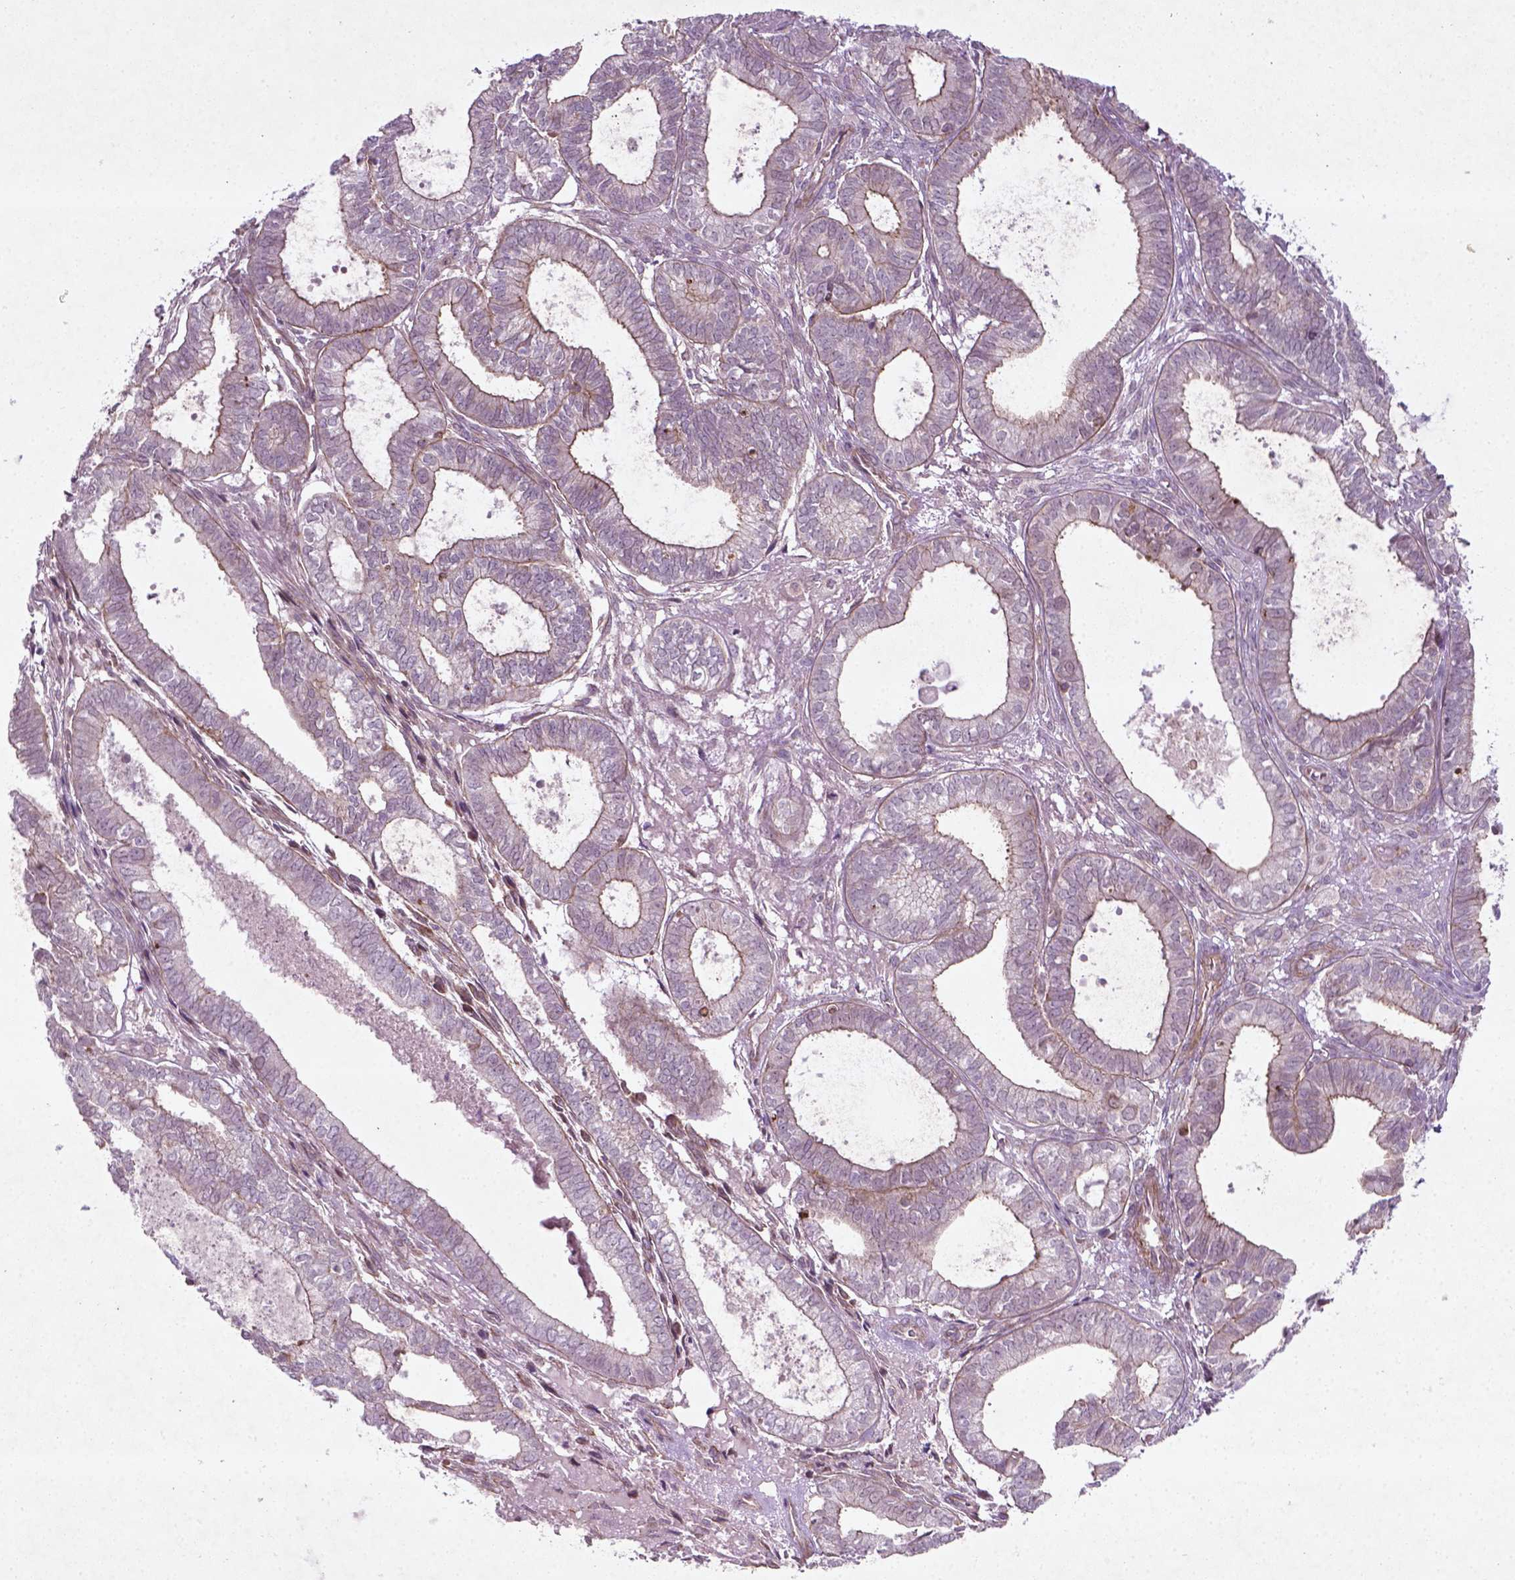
{"staining": {"intensity": "weak", "quantity": "<25%", "location": "cytoplasmic/membranous"}, "tissue": "ovarian cancer", "cell_type": "Tumor cells", "image_type": "cancer", "snomed": [{"axis": "morphology", "description": "Carcinoma, endometroid"}, {"axis": "topography", "description": "Ovary"}], "caption": "Protein analysis of ovarian cancer reveals no significant staining in tumor cells. (Stains: DAB (3,3'-diaminobenzidine) immunohistochemistry with hematoxylin counter stain, Microscopy: brightfield microscopy at high magnification).", "gene": "TCHP", "patient": {"sex": "female", "age": 64}}